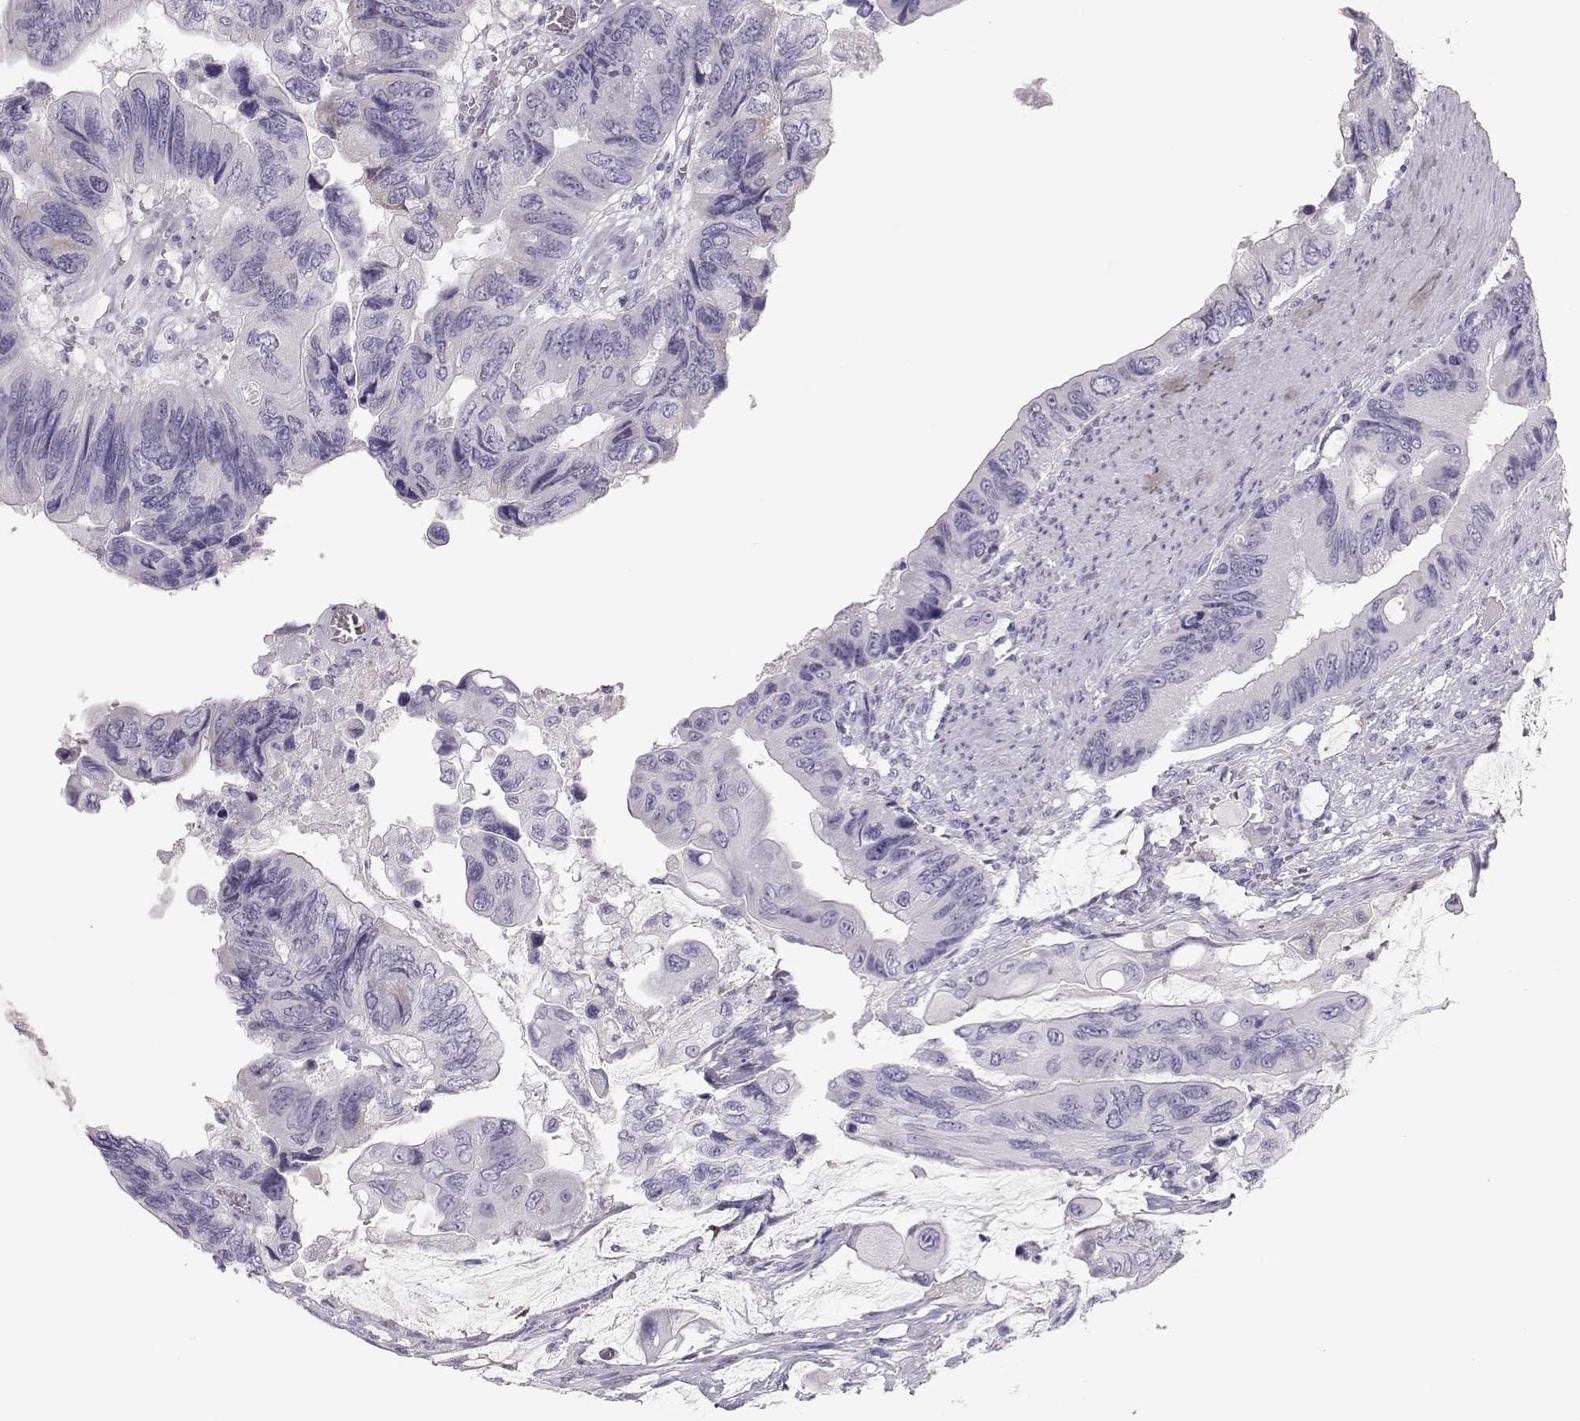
{"staining": {"intensity": "negative", "quantity": "none", "location": "none"}, "tissue": "colorectal cancer", "cell_type": "Tumor cells", "image_type": "cancer", "snomed": [{"axis": "morphology", "description": "Adenocarcinoma, NOS"}, {"axis": "topography", "description": "Rectum"}], "caption": "High power microscopy micrograph of an immunohistochemistry histopathology image of colorectal cancer, revealing no significant positivity in tumor cells. Nuclei are stained in blue.", "gene": "MIP", "patient": {"sex": "male", "age": 63}}